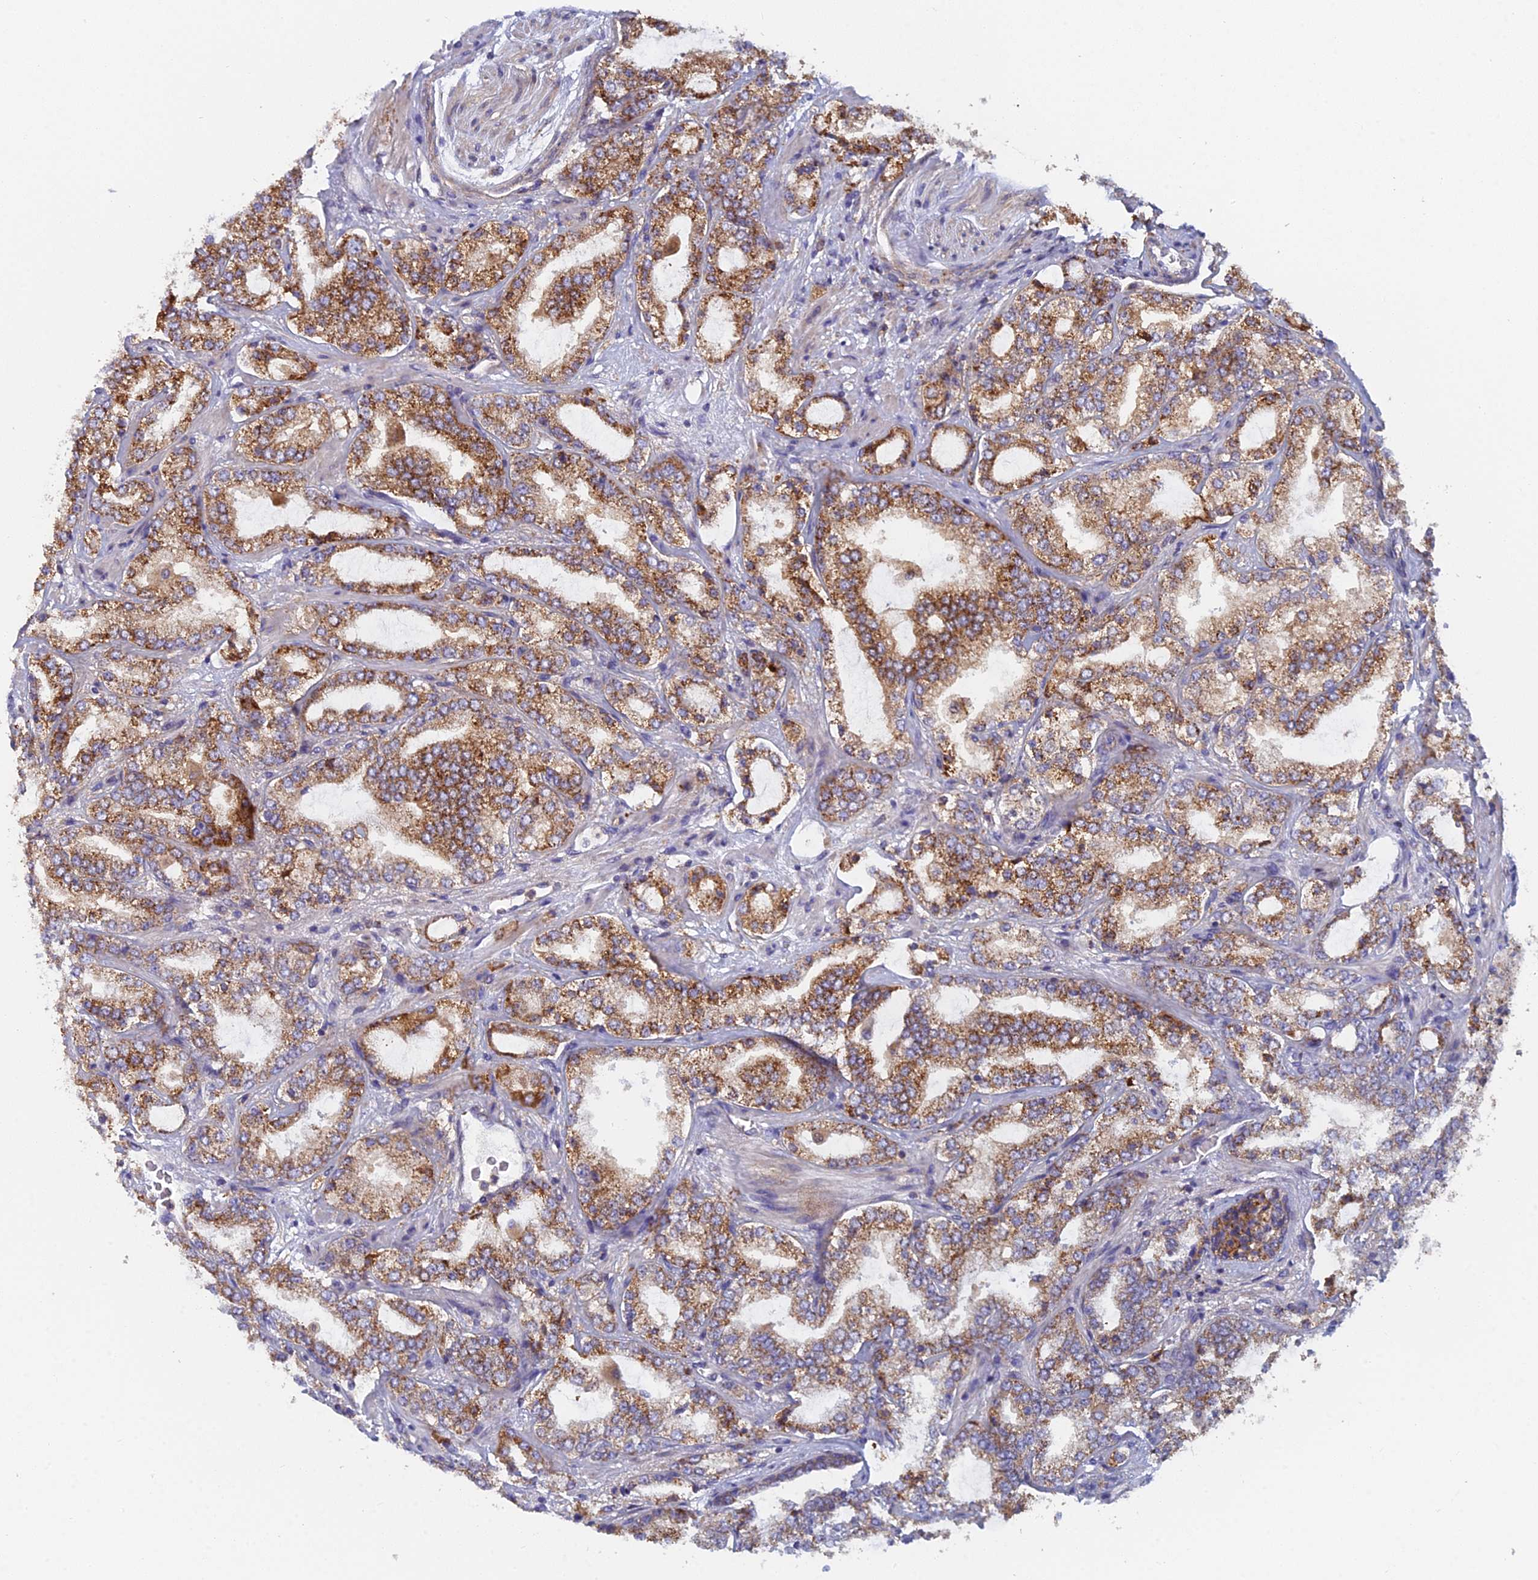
{"staining": {"intensity": "moderate", "quantity": ">75%", "location": "cytoplasmic/membranous"}, "tissue": "prostate cancer", "cell_type": "Tumor cells", "image_type": "cancer", "snomed": [{"axis": "morphology", "description": "Adenocarcinoma, High grade"}, {"axis": "topography", "description": "Prostate"}], "caption": "Prostate cancer tissue shows moderate cytoplasmic/membranous positivity in about >75% of tumor cells", "gene": "IFTAP", "patient": {"sex": "male", "age": 64}}